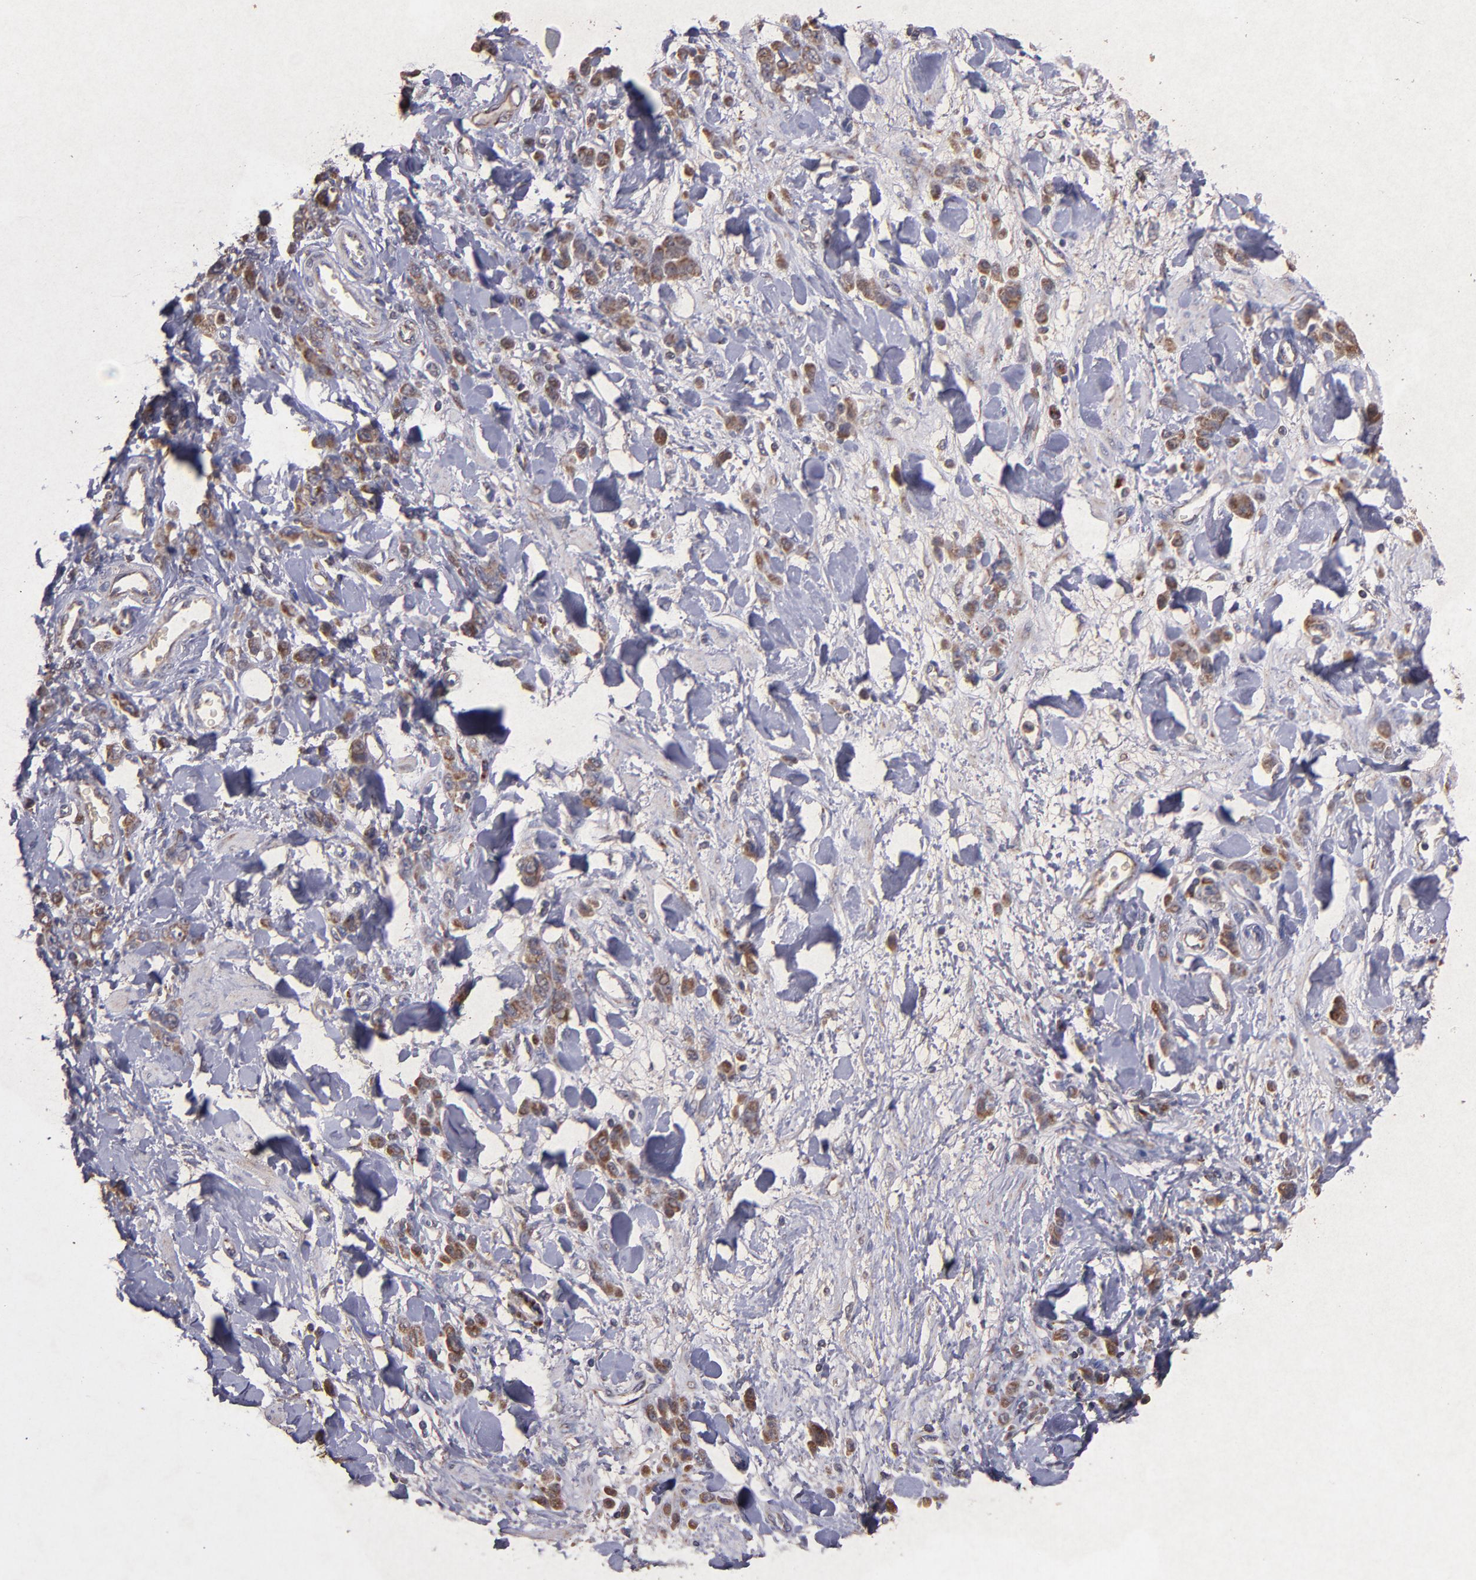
{"staining": {"intensity": "weak", "quantity": ">75%", "location": "cytoplasmic/membranous"}, "tissue": "stomach cancer", "cell_type": "Tumor cells", "image_type": "cancer", "snomed": [{"axis": "morphology", "description": "Normal tissue, NOS"}, {"axis": "morphology", "description": "Adenocarcinoma, NOS"}, {"axis": "topography", "description": "Stomach"}], "caption": "Weak cytoplasmic/membranous positivity for a protein is appreciated in about >75% of tumor cells of stomach adenocarcinoma using immunohistochemistry (IHC).", "gene": "TIMM9", "patient": {"sex": "male", "age": 82}}